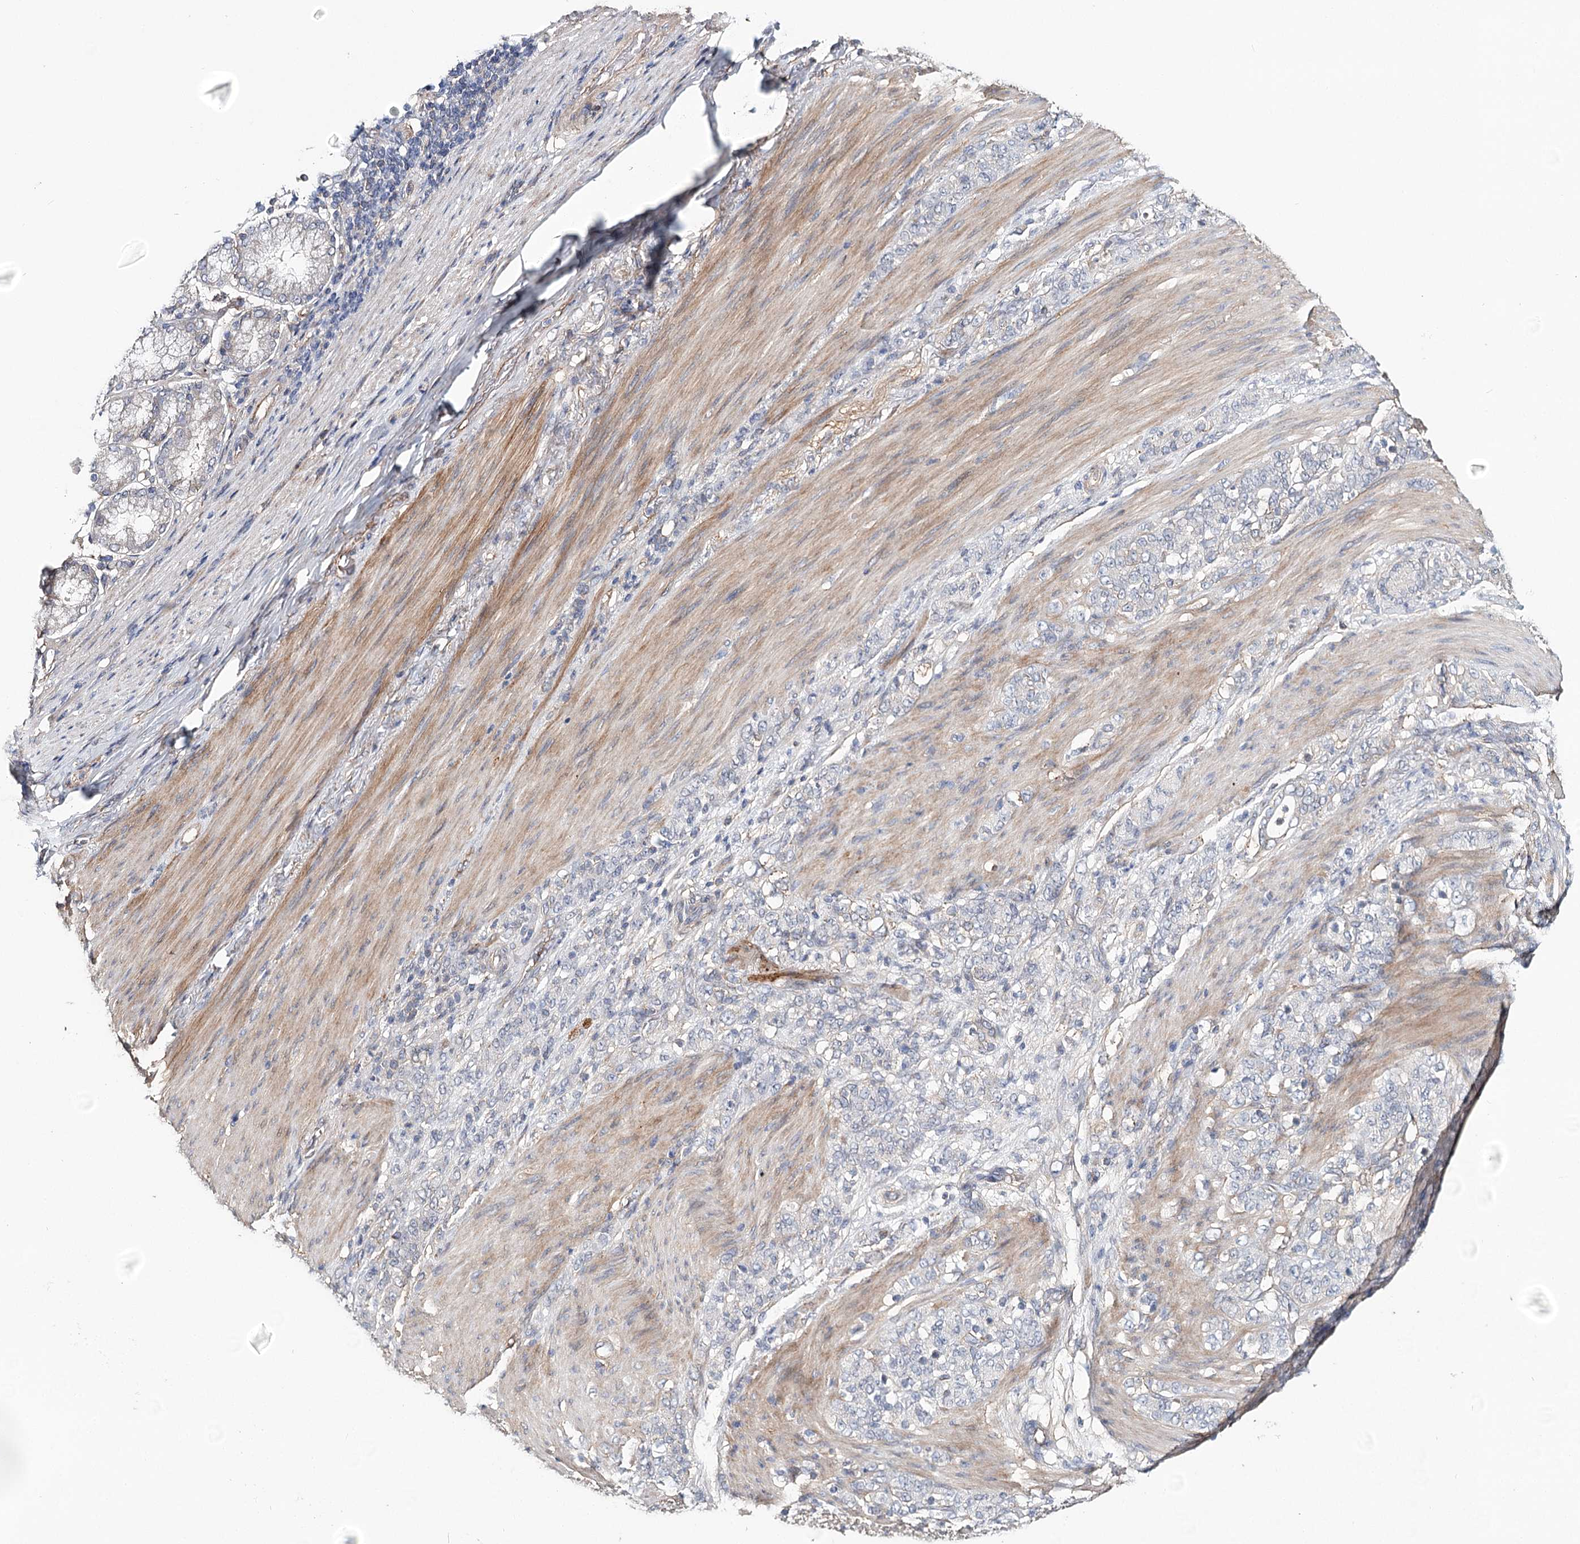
{"staining": {"intensity": "negative", "quantity": "none", "location": "none"}, "tissue": "stomach cancer", "cell_type": "Tumor cells", "image_type": "cancer", "snomed": [{"axis": "morphology", "description": "Adenocarcinoma, NOS"}, {"axis": "topography", "description": "Stomach"}], "caption": "This micrograph is of stomach cancer stained with immunohistochemistry to label a protein in brown with the nuclei are counter-stained blue. There is no staining in tumor cells.", "gene": "TMEM218", "patient": {"sex": "female", "age": 79}}